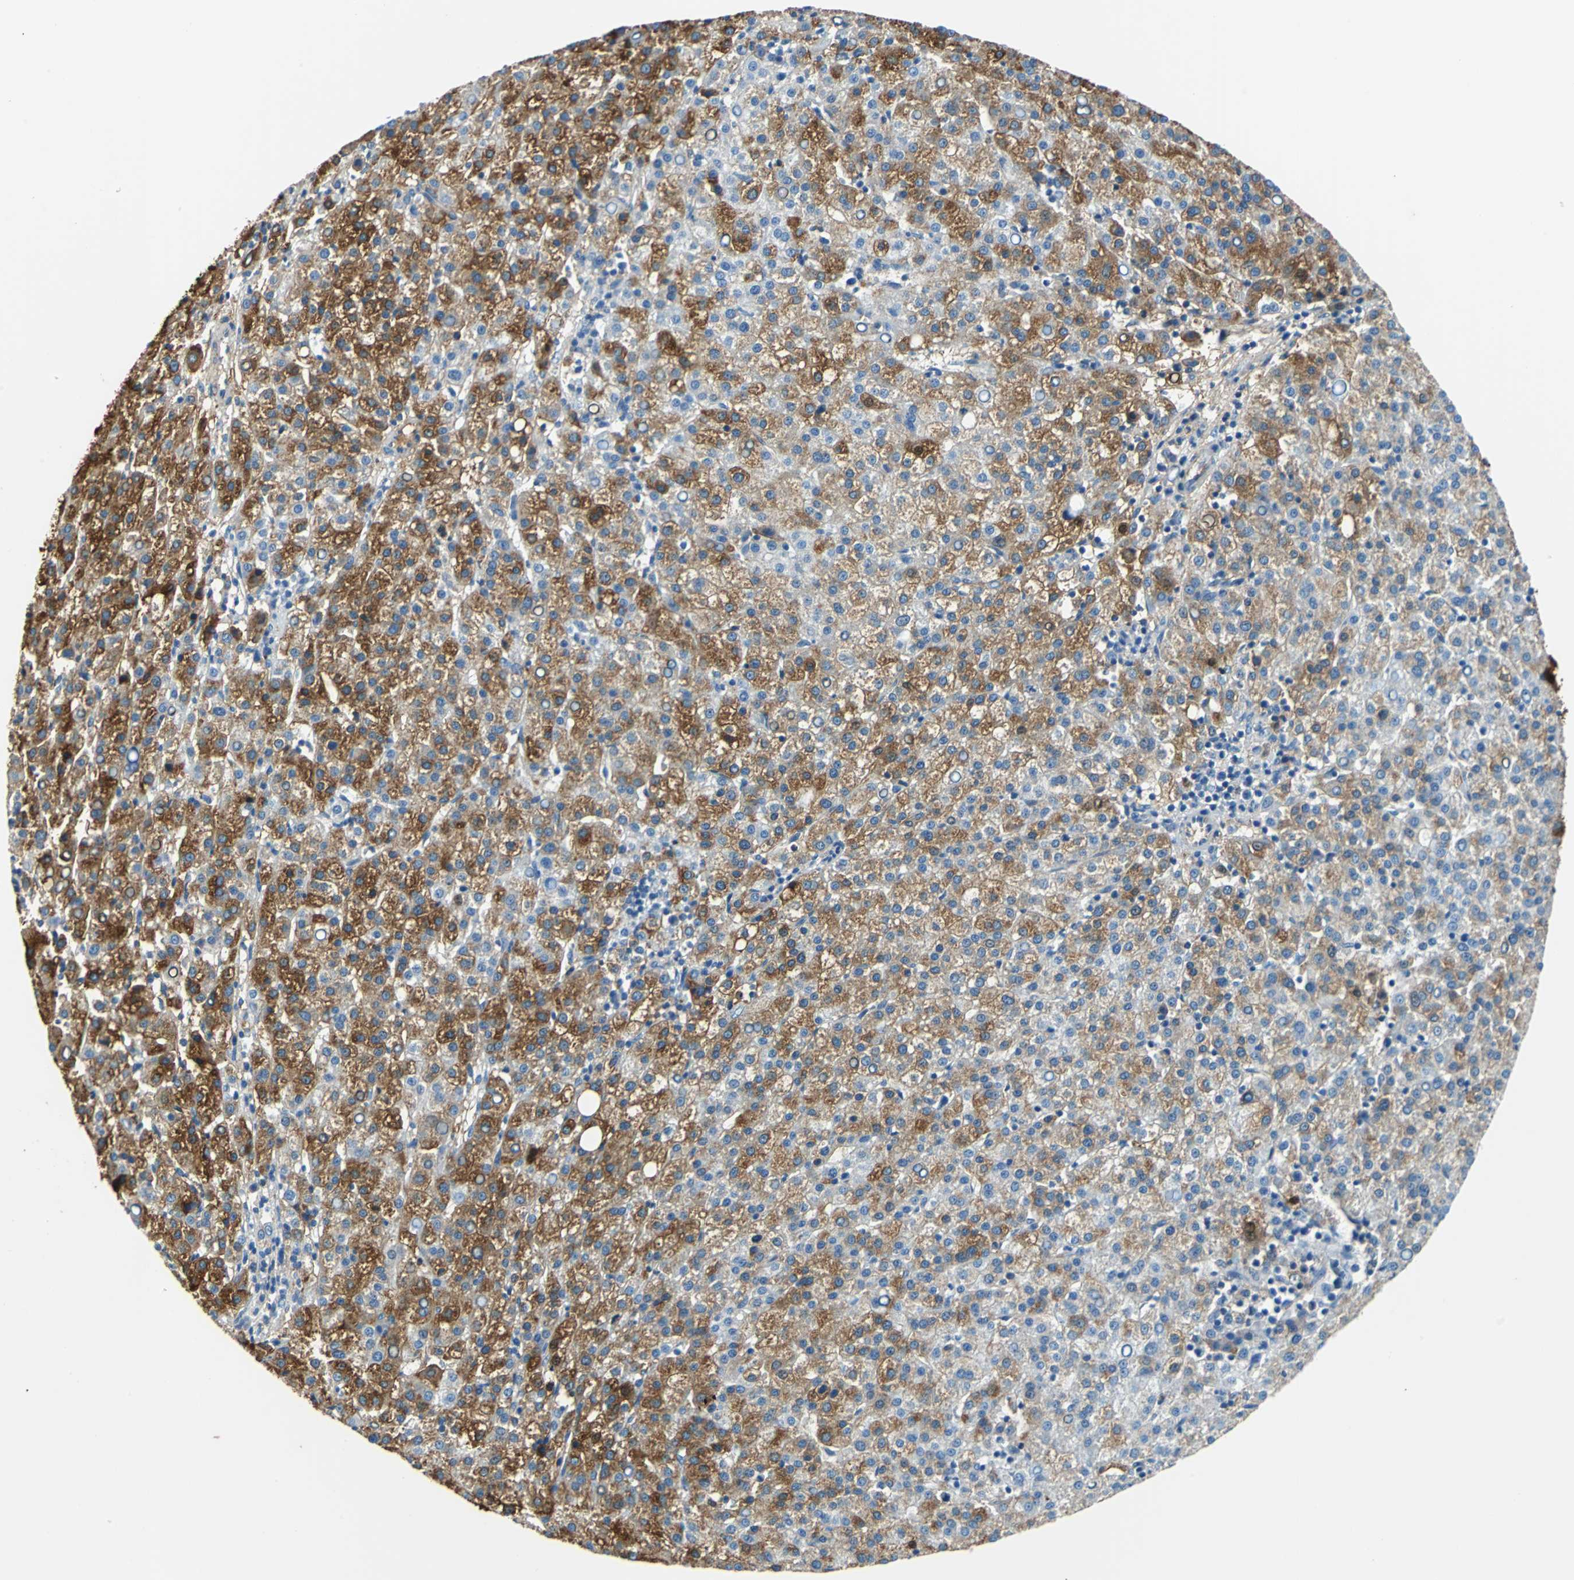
{"staining": {"intensity": "moderate", "quantity": ">75%", "location": "cytoplasmic/membranous"}, "tissue": "liver cancer", "cell_type": "Tumor cells", "image_type": "cancer", "snomed": [{"axis": "morphology", "description": "Carcinoma, Hepatocellular, NOS"}, {"axis": "topography", "description": "Liver"}], "caption": "This image displays immunohistochemistry (IHC) staining of liver cancer, with medium moderate cytoplasmic/membranous positivity in approximately >75% of tumor cells.", "gene": "ALB", "patient": {"sex": "female", "age": 58}}